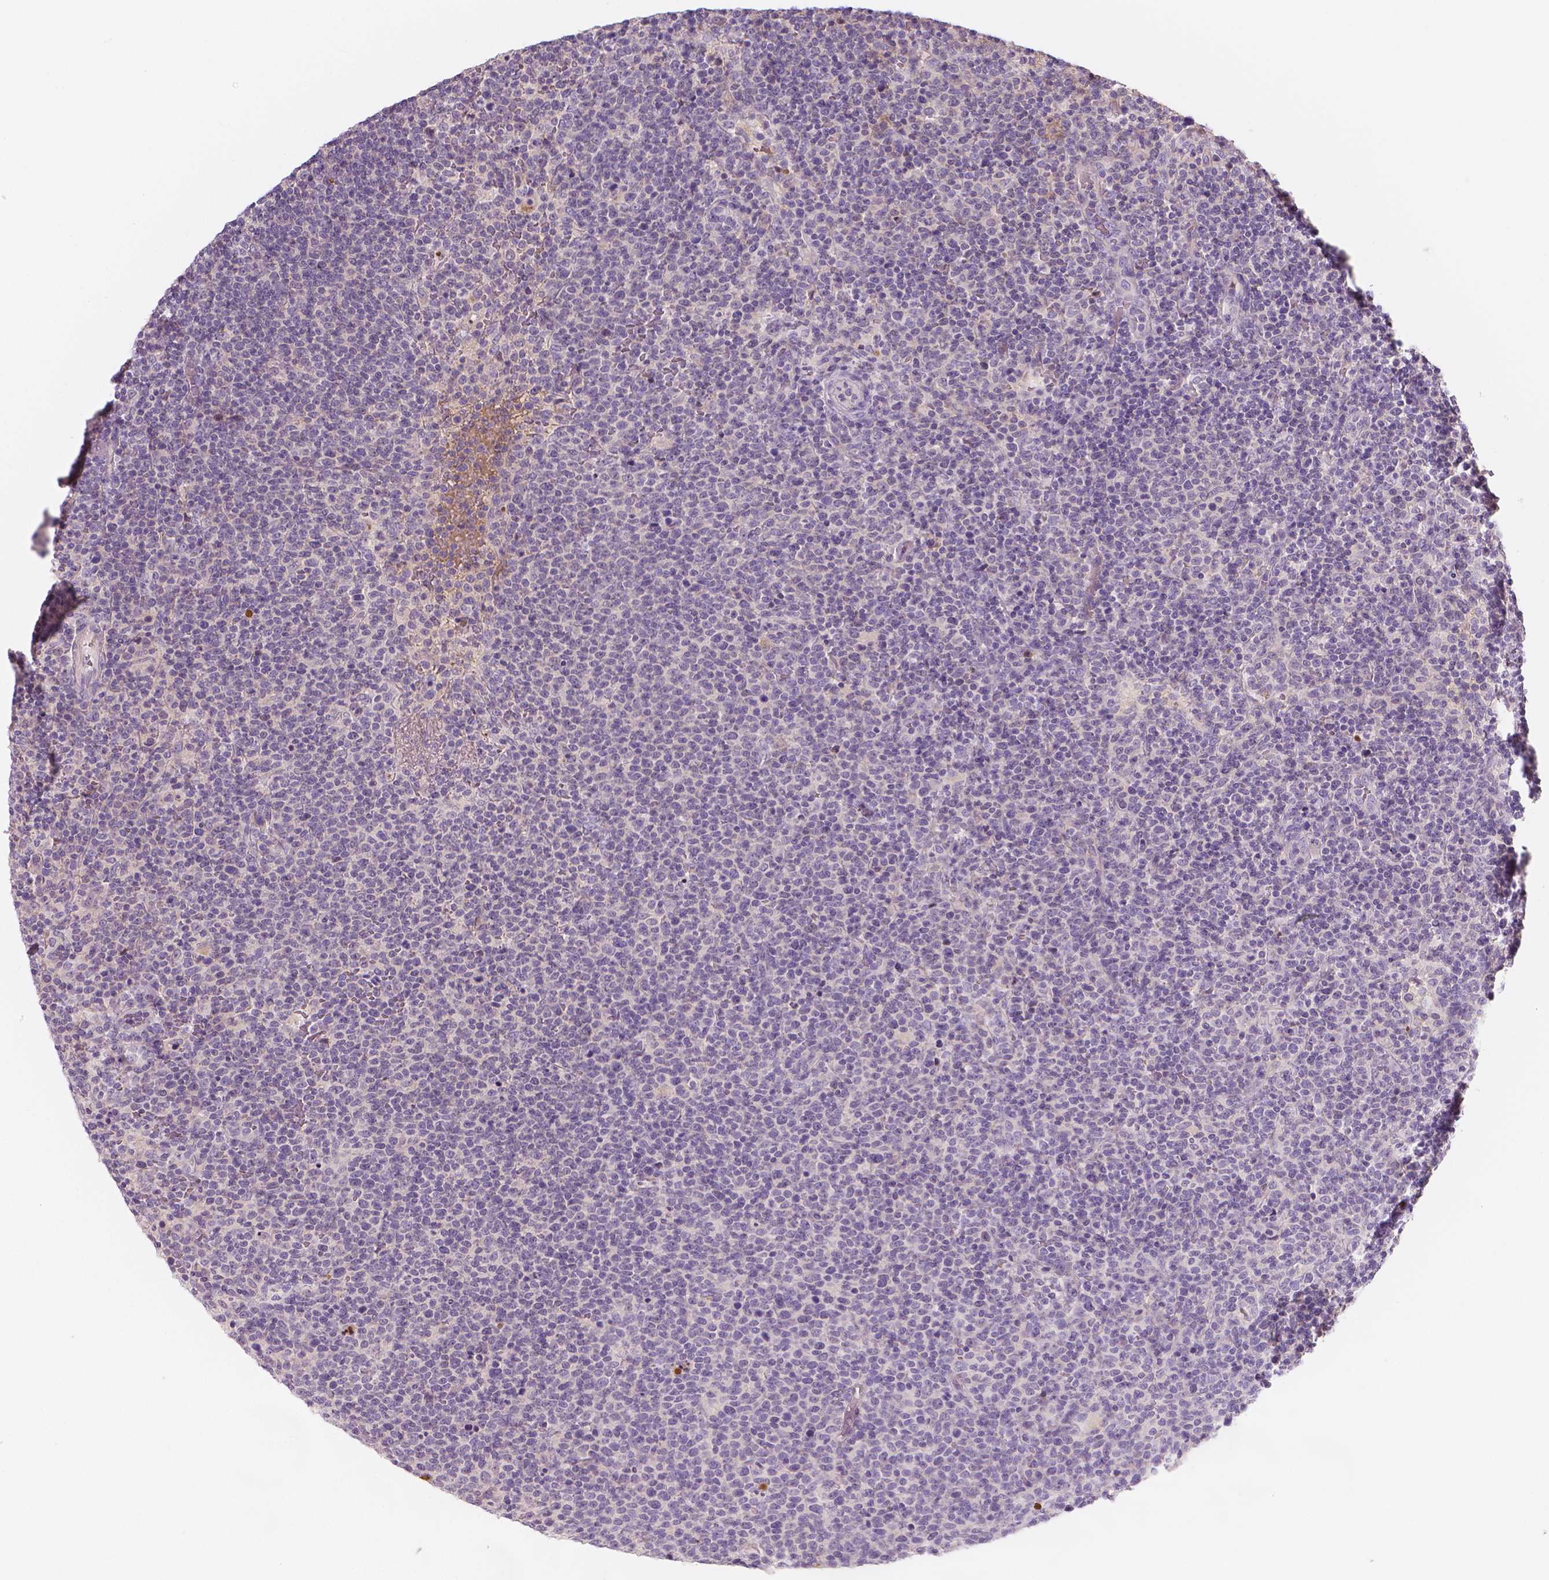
{"staining": {"intensity": "negative", "quantity": "none", "location": "none"}, "tissue": "lymphoma", "cell_type": "Tumor cells", "image_type": "cancer", "snomed": [{"axis": "morphology", "description": "Malignant lymphoma, non-Hodgkin's type, High grade"}, {"axis": "topography", "description": "Lymph node"}], "caption": "Tumor cells are negative for protein expression in human lymphoma.", "gene": "APOA4", "patient": {"sex": "male", "age": 61}}